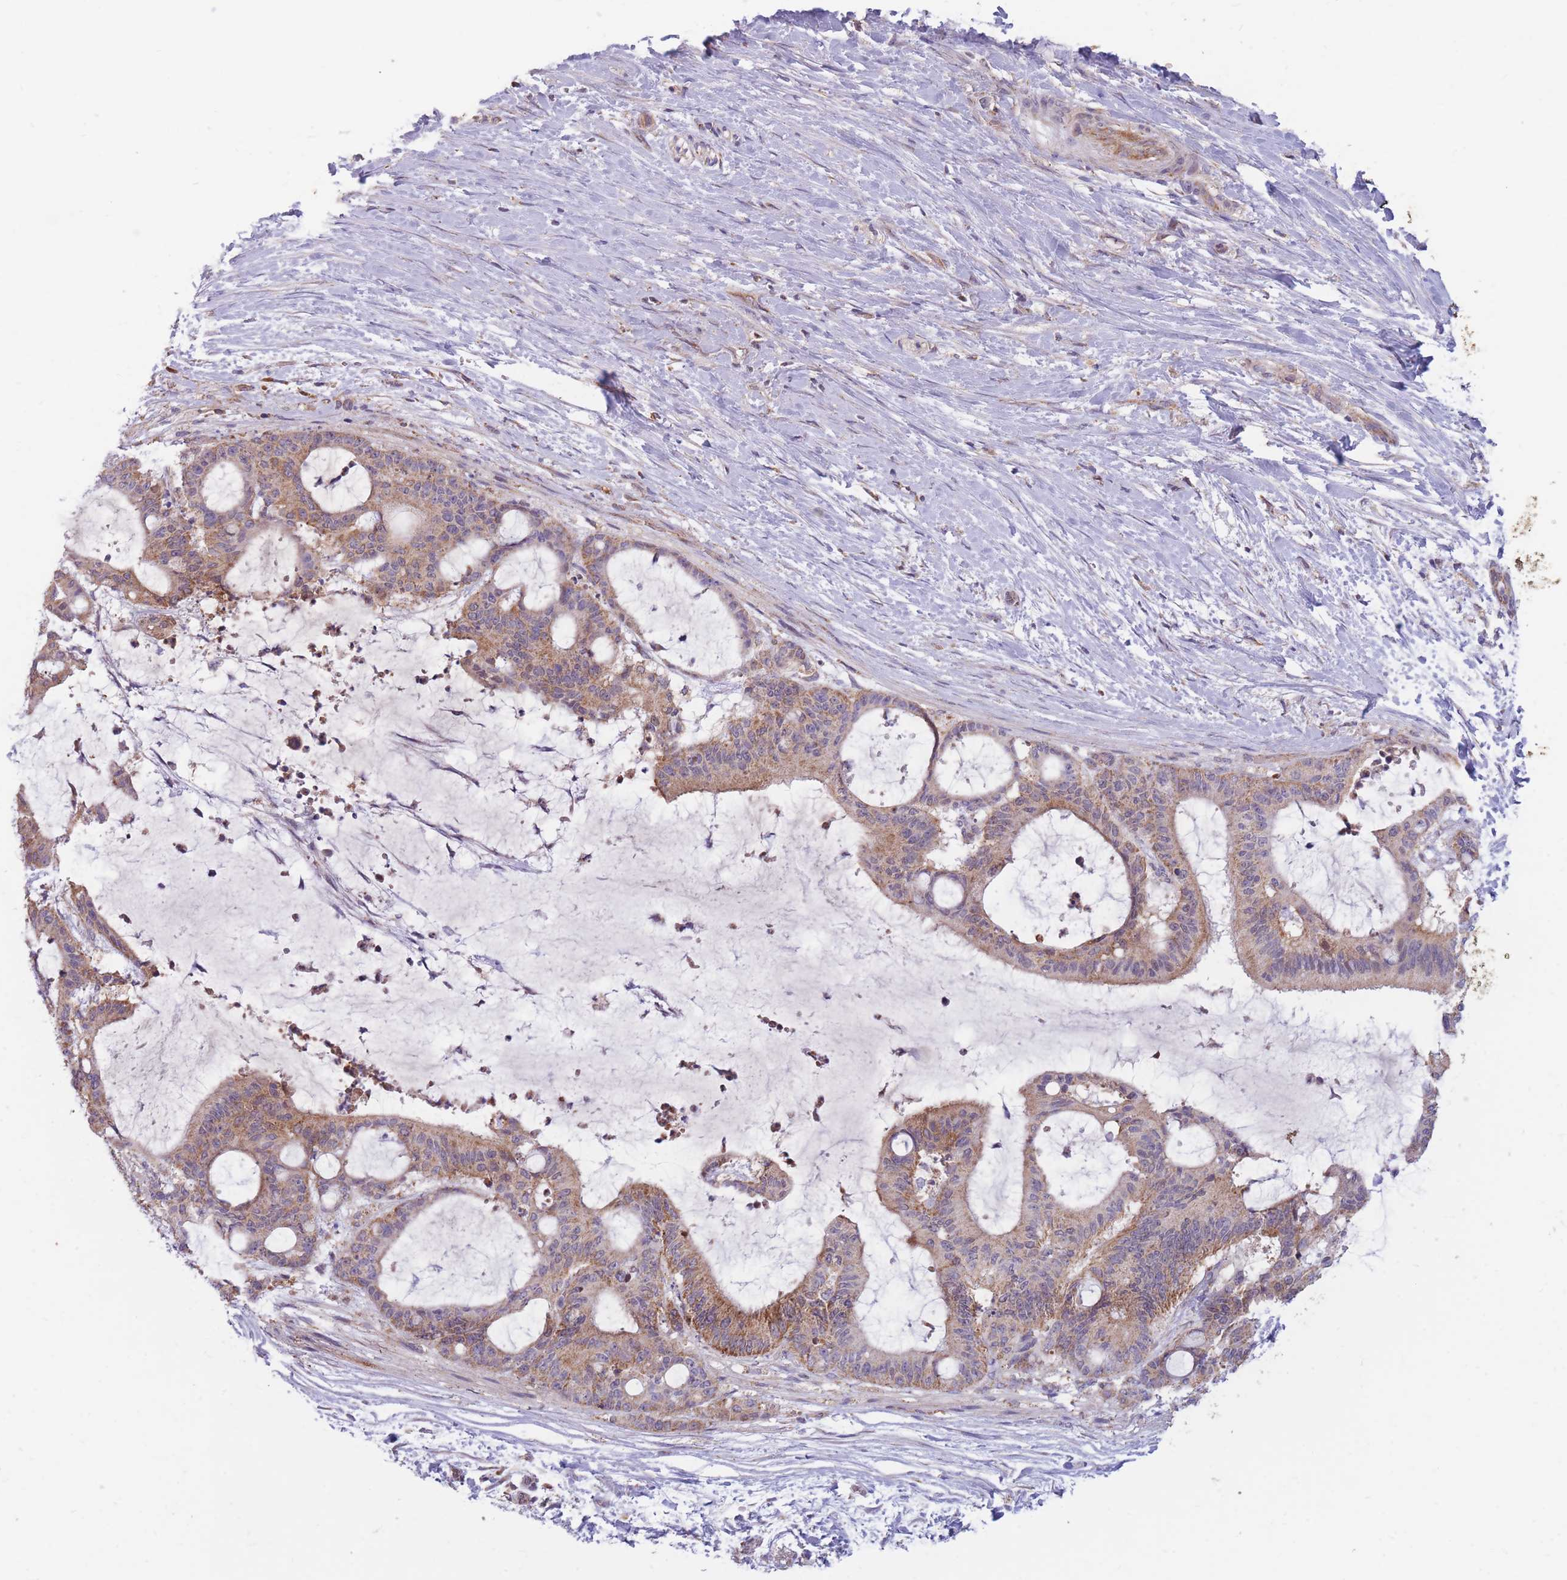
{"staining": {"intensity": "moderate", "quantity": "25%-75%", "location": "cytoplasmic/membranous"}, "tissue": "liver cancer", "cell_type": "Tumor cells", "image_type": "cancer", "snomed": [{"axis": "morphology", "description": "Normal tissue, NOS"}, {"axis": "morphology", "description": "Cholangiocarcinoma"}, {"axis": "topography", "description": "Liver"}, {"axis": "topography", "description": "Peripheral nerve tissue"}], "caption": "Human liver cholangiocarcinoma stained with a brown dye exhibits moderate cytoplasmic/membranous positive staining in about 25%-75% of tumor cells.", "gene": "PTPMT1", "patient": {"sex": "female", "age": 73}}